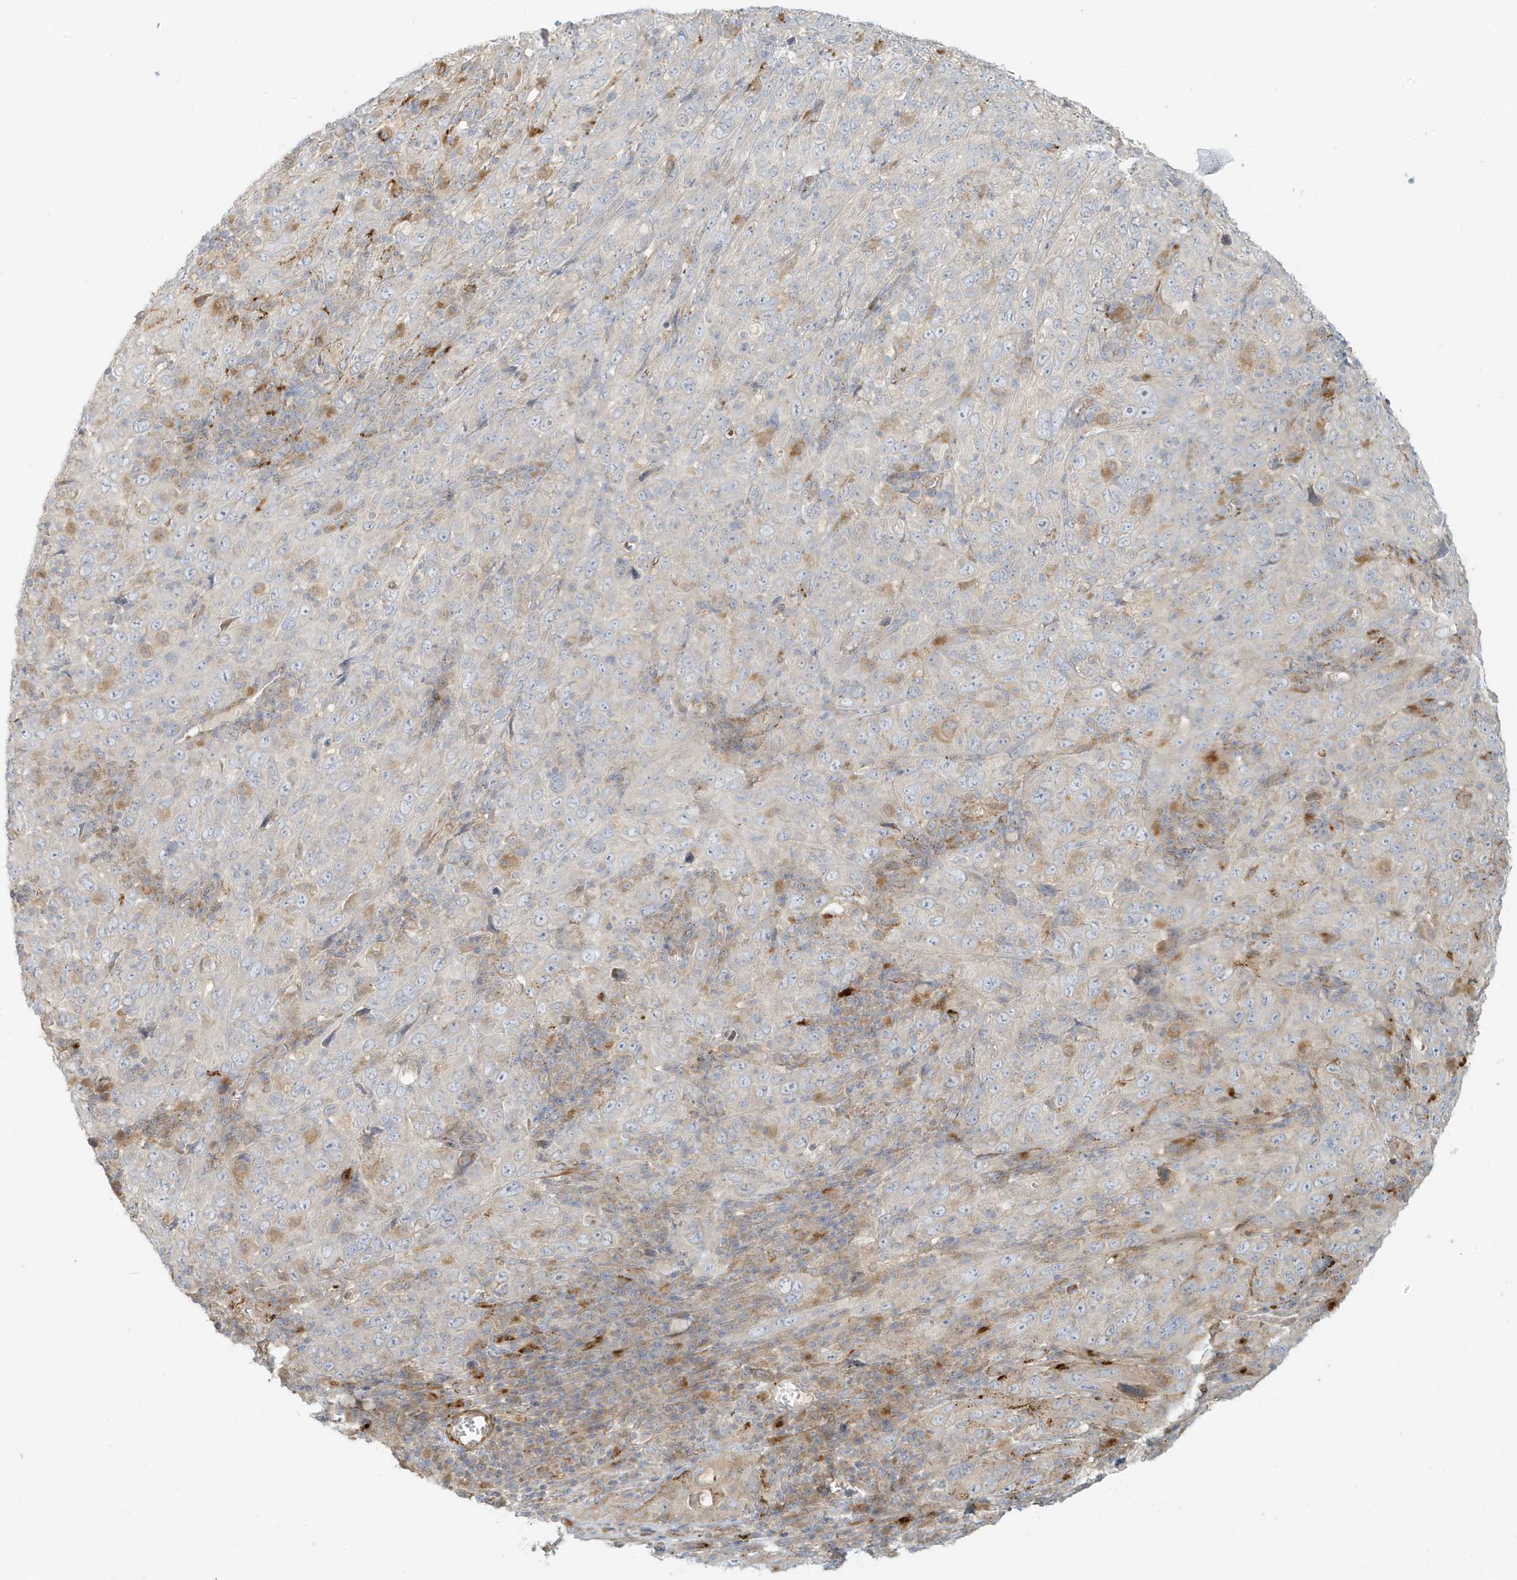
{"staining": {"intensity": "negative", "quantity": "none", "location": "none"}, "tissue": "cervical cancer", "cell_type": "Tumor cells", "image_type": "cancer", "snomed": [{"axis": "morphology", "description": "Squamous cell carcinoma, NOS"}, {"axis": "topography", "description": "Cervix"}], "caption": "Cervical cancer was stained to show a protein in brown. There is no significant expression in tumor cells.", "gene": "MCOLN1", "patient": {"sex": "female", "age": 46}}